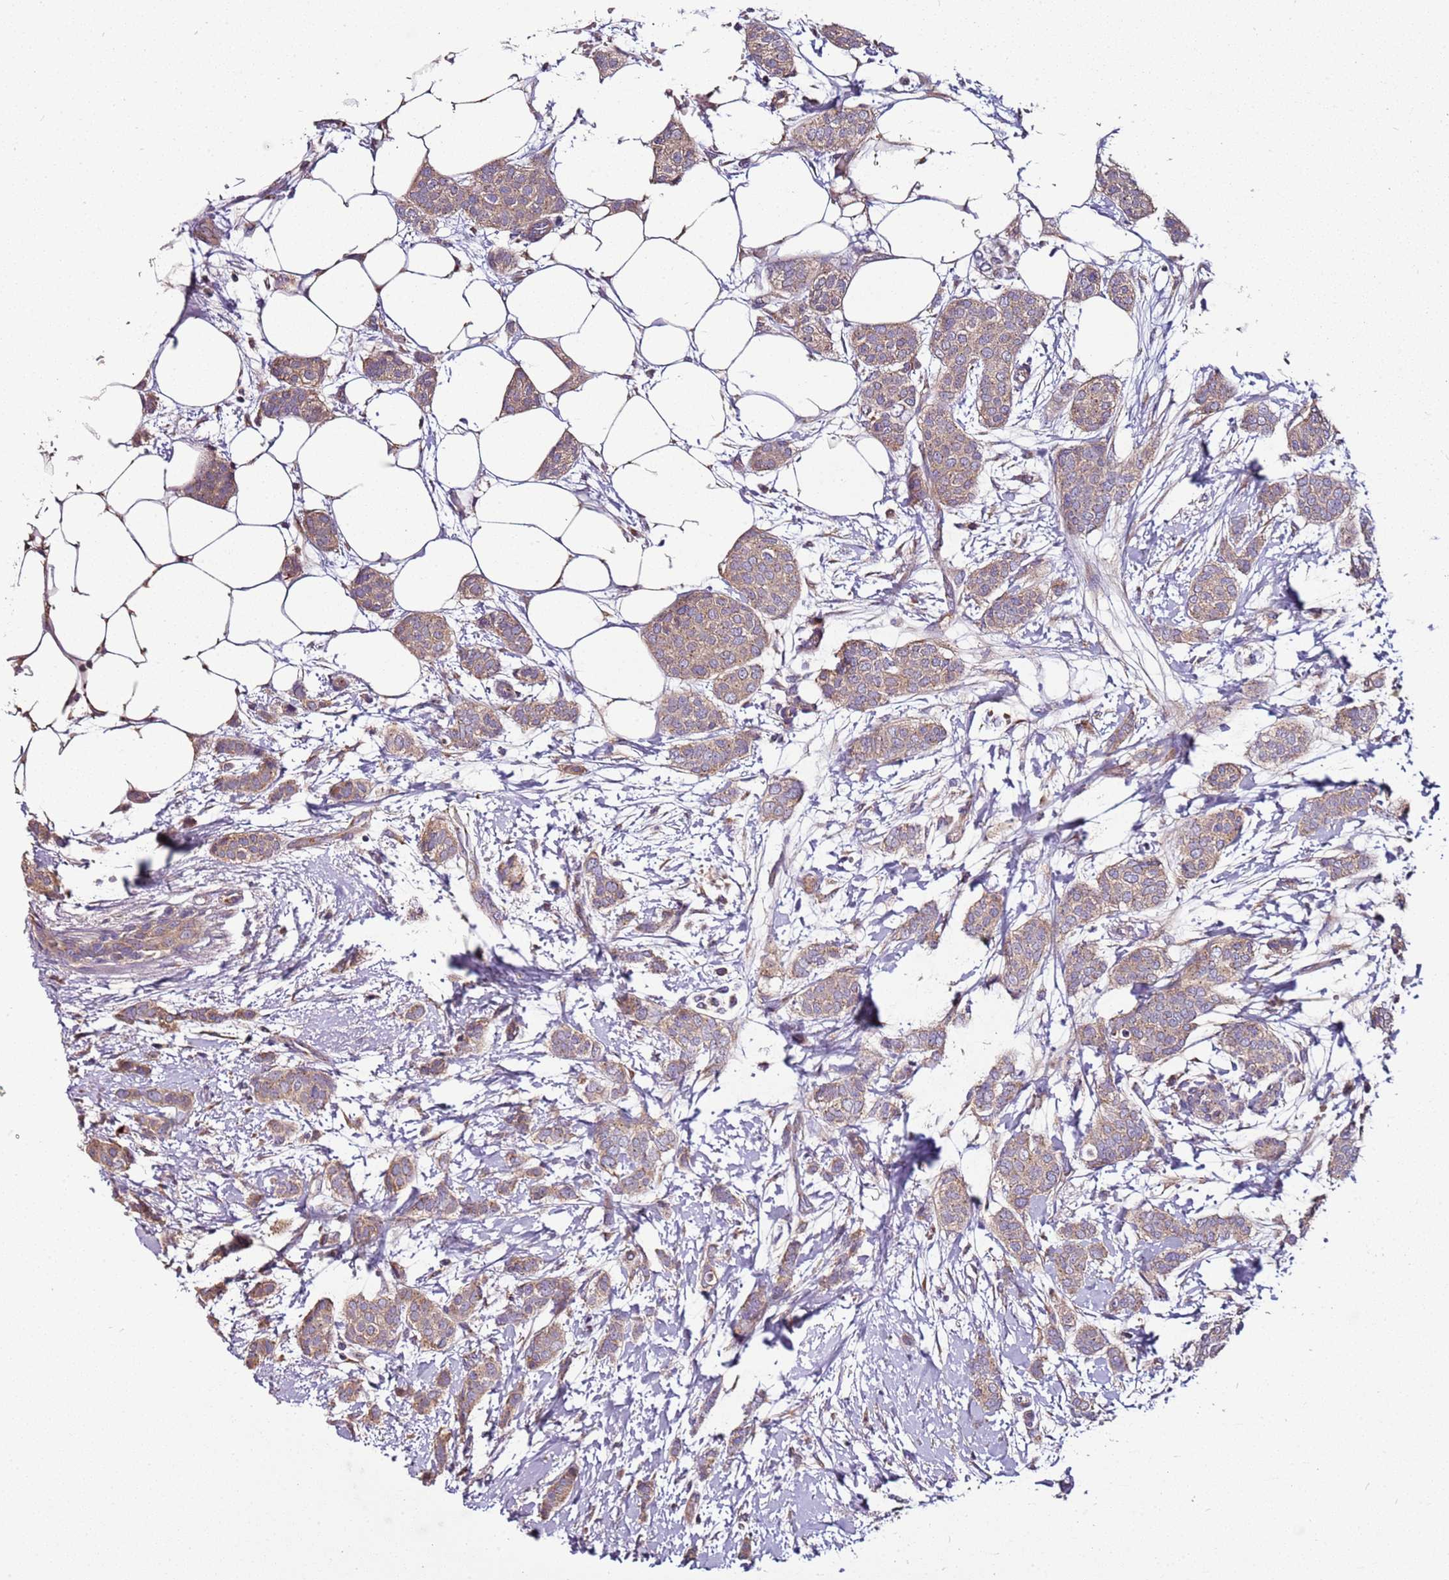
{"staining": {"intensity": "weak", "quantity": ">75%", "location": "cytoplasmic/membranous"}, "tissue": "breast cancer", "cell_type": "Tumor cells", "image_type": "cancer", "snomed": [{"axis": "morphology", "description": "Duct carcinoma"}, {"axis": "topography", "description": "Breast"}], "caption": "Immunohistochemical staining of human breast cancer (intraductal carcinoma) displays low levels of weak cytoplasmic/membranous protein positivity in about >75% of tumor cells.", "gene": "FAM20A", "patient": {"sex": "female", "age": 72}}